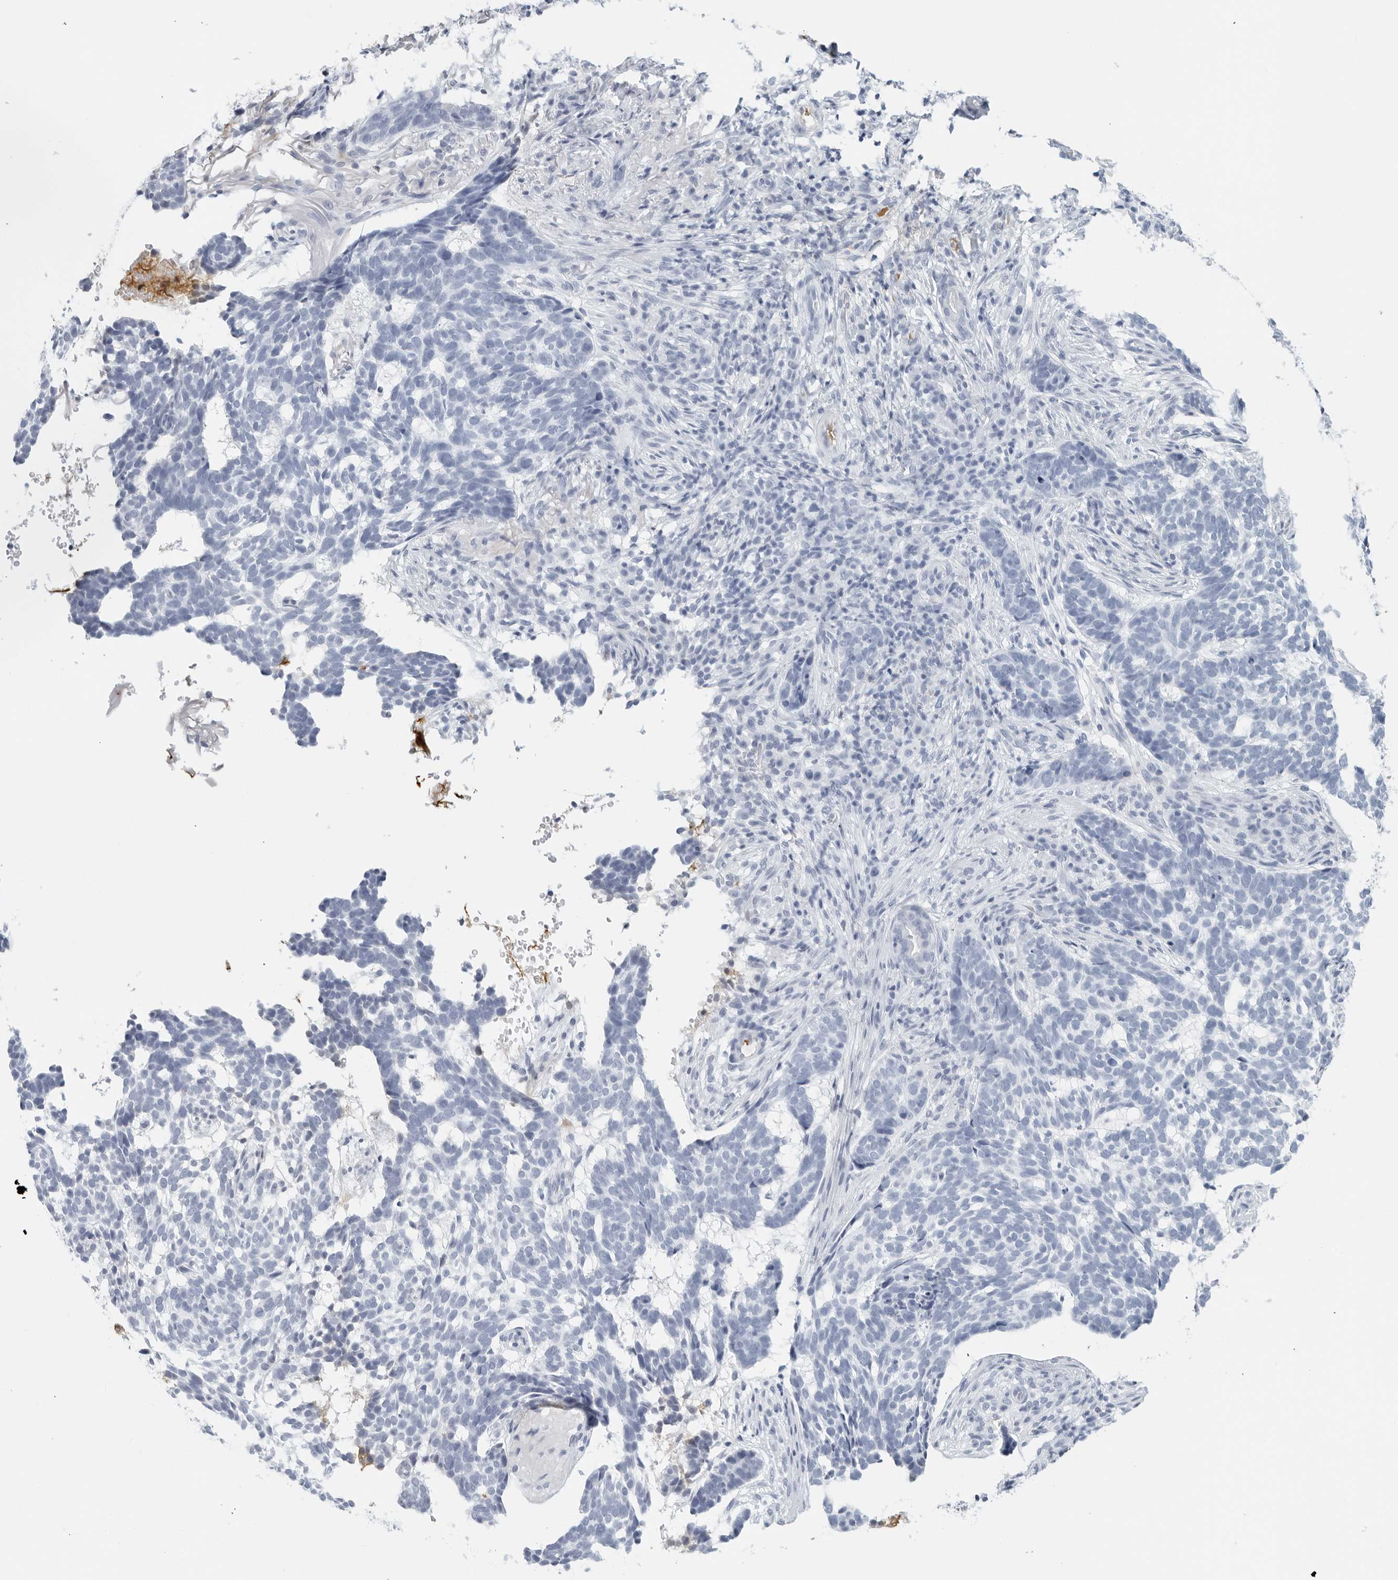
{"staining": {"intensity": "negative", "quantity": "none", "location": "none"}, "tissue": "skin cancer", "cell_type": "Tumor cells", "image_type": "cancer", "snomed": [{"axis": "morphology", "description": "Basal cell carcinoma"}, {"axis": "topography", "description": "Skin"}], "caption": "DAB (3,3'-diaminobenzidine) immunohistochemical staining of human skin cancer (basal cell carcinoma) reveals no significant staining in tumor cells.", "gene": "FGG", "patient": {"sex": "male", "age": 85}}